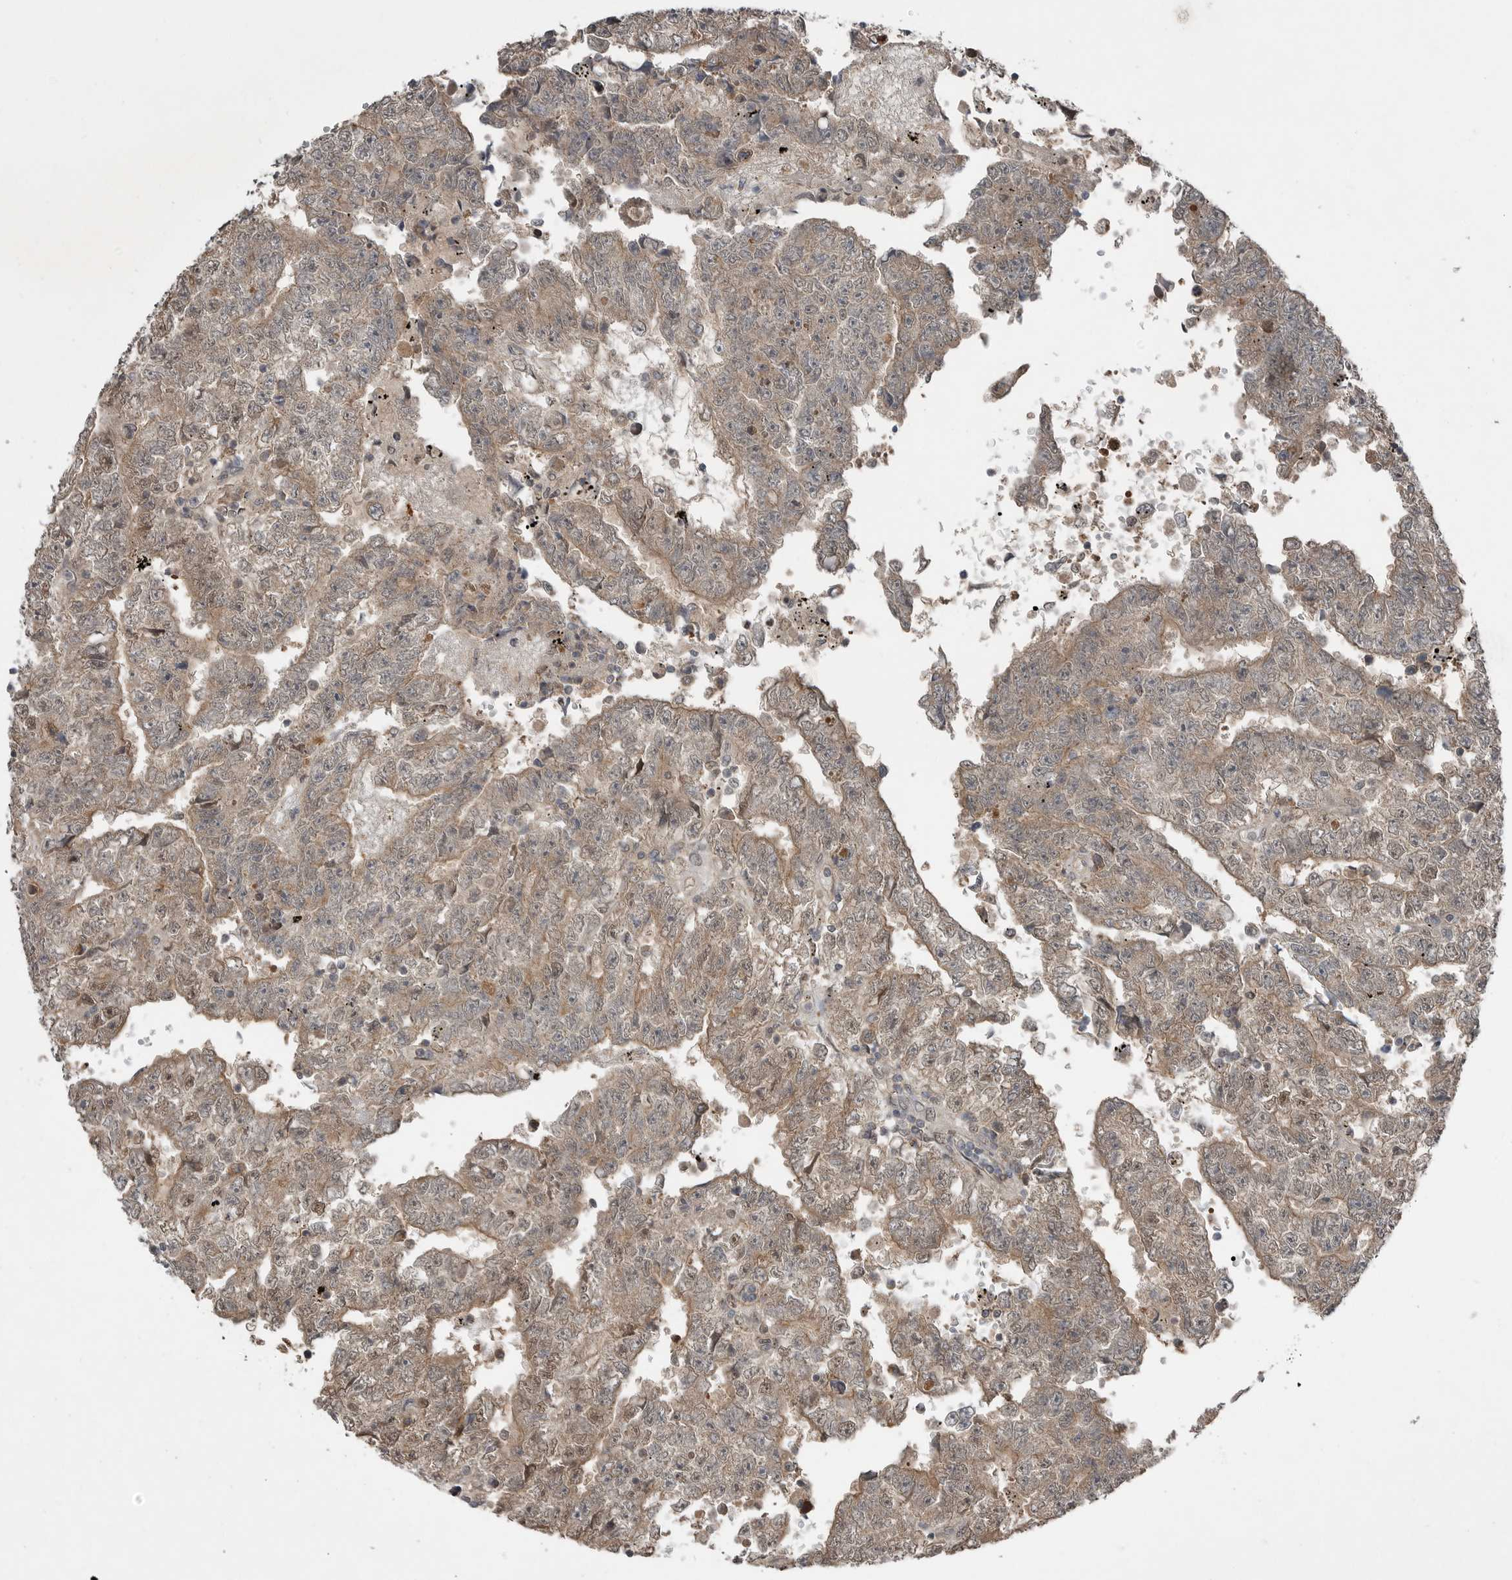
{"staining": {"intensity": "weak", "quantity": ">75%", "location": "cytoplasmic/membranous,nuclear"}, "tissue": "testis cancer", "cell_type": "Tumor cells", "image_type": "cancer", "snomed": [{"axis": "morphology", "description": "Carcinoma, Embryonal, NOS"}, {"axis": "topography", "description": "Testis"}], "caption": "Immunohistochemistry (IHC) staining of embryonal carcinoma (testis), which exhibits low levels of weak cytoplasmic/membranous and nuclear positivity in approximately >75% of tumor cells indicating weak cytoplasmic/membranous and nuclear protein expression. The staining was performed using DAB (brown) for protein detection and nuclei were counterstained in hematoxylin (blue).", "gene": "MFAP3L", "patient": {"sex": "male", "age": 25}}